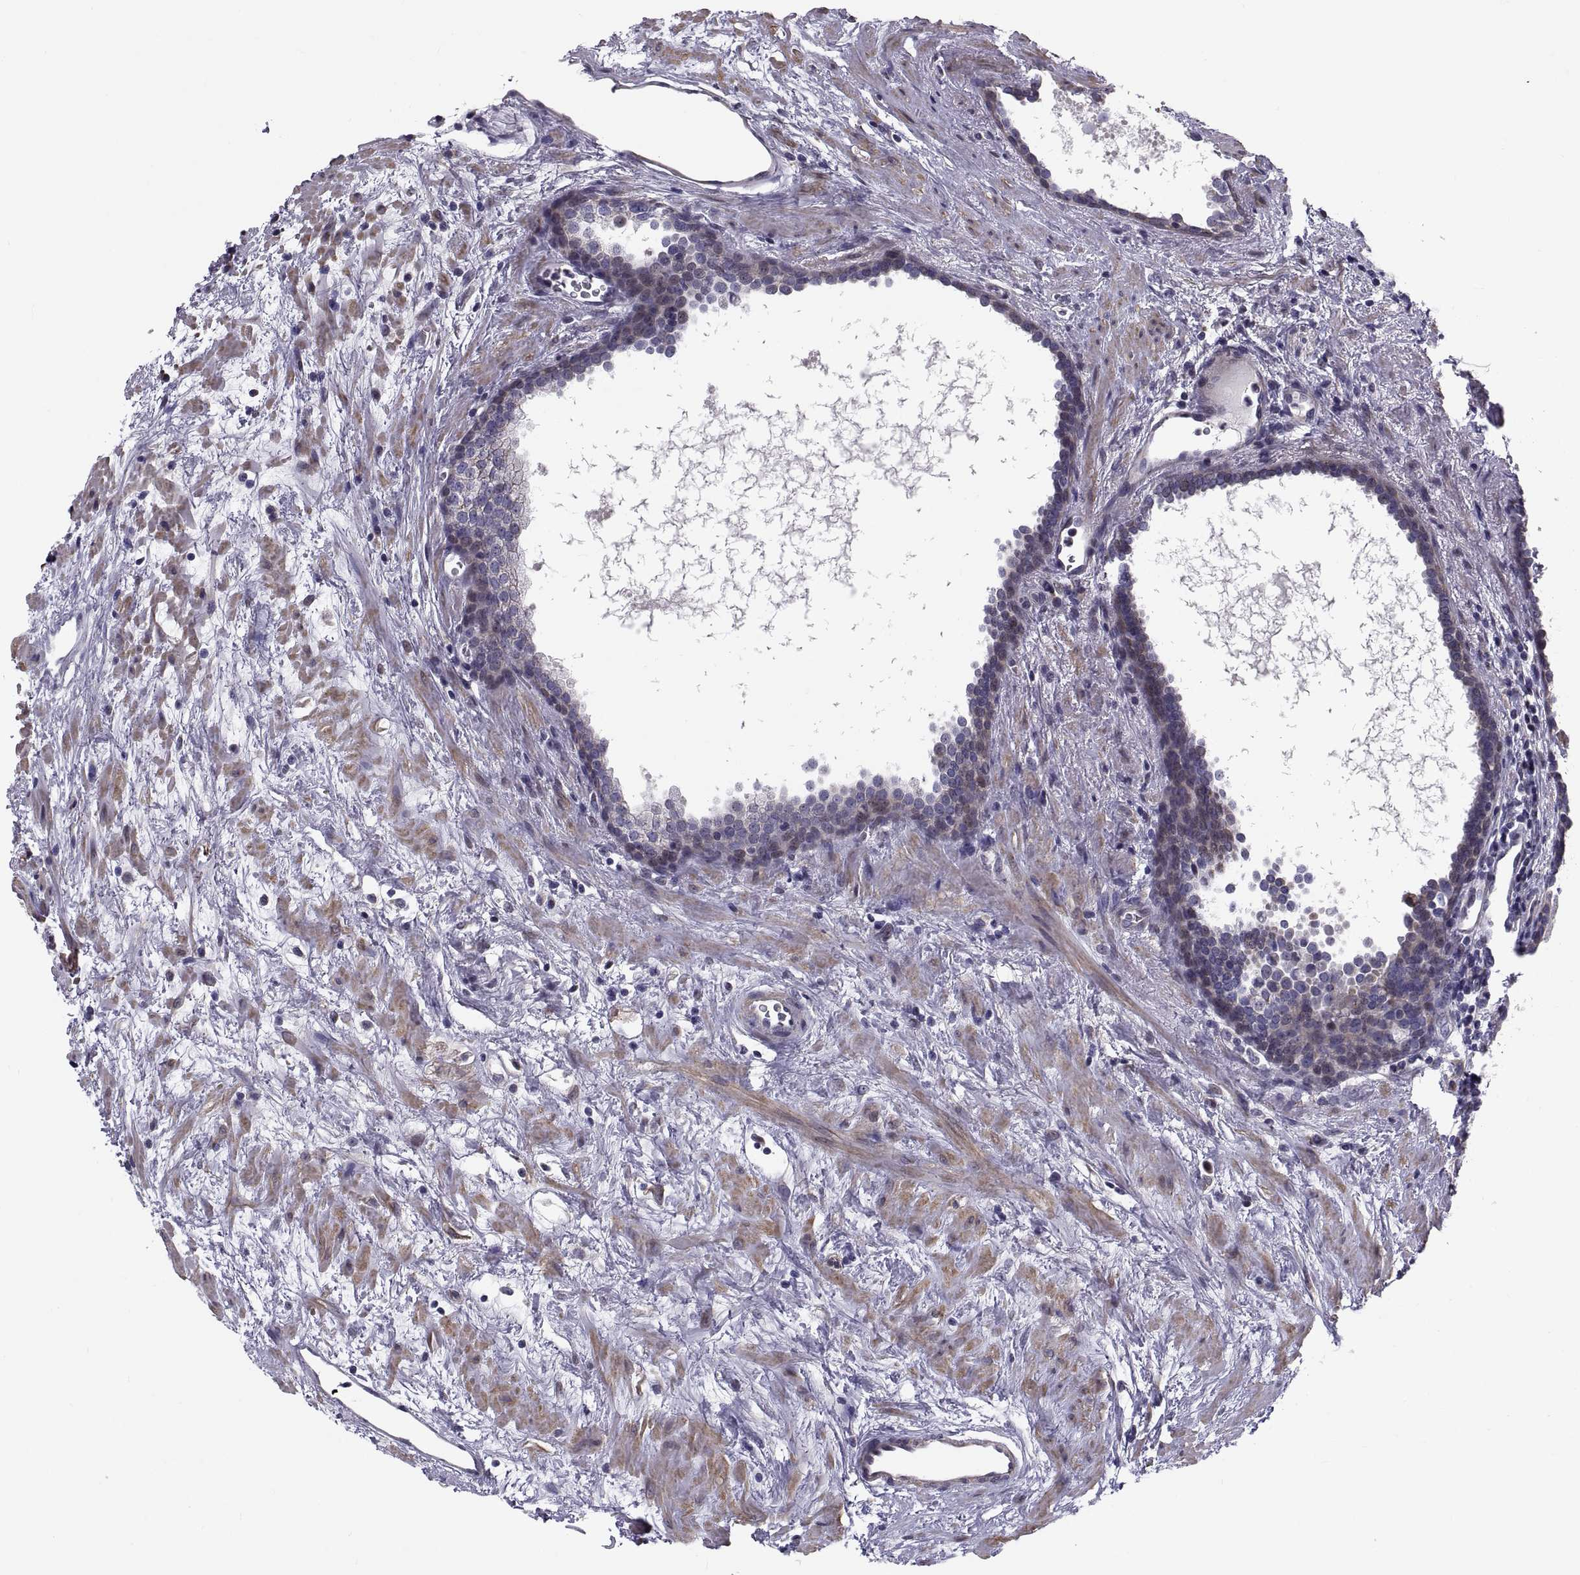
{"staining": {"intensity": "moderate", "quantity": "<25%", "location": "cytoplasmic/membranous"}, "tissue": "prostate cancer", "cell_type": "Tumor cells", "image_type": "cancer", "snomed": [{"axis": "morphology", "description": "Adenocarcinoma, NOS"}, {"axis": "topography", "description": "Prostate and seminal vesicle, NOS"}], "caption": "High-power microscopy captured an immunohistochemistry histopathology image of prostate cancer, revealing moderate cytoplasmic/membranous staining in about <25% of tumor cells.", "gene": "ANO1", "patient": {"sex": "male", "age": 63}}